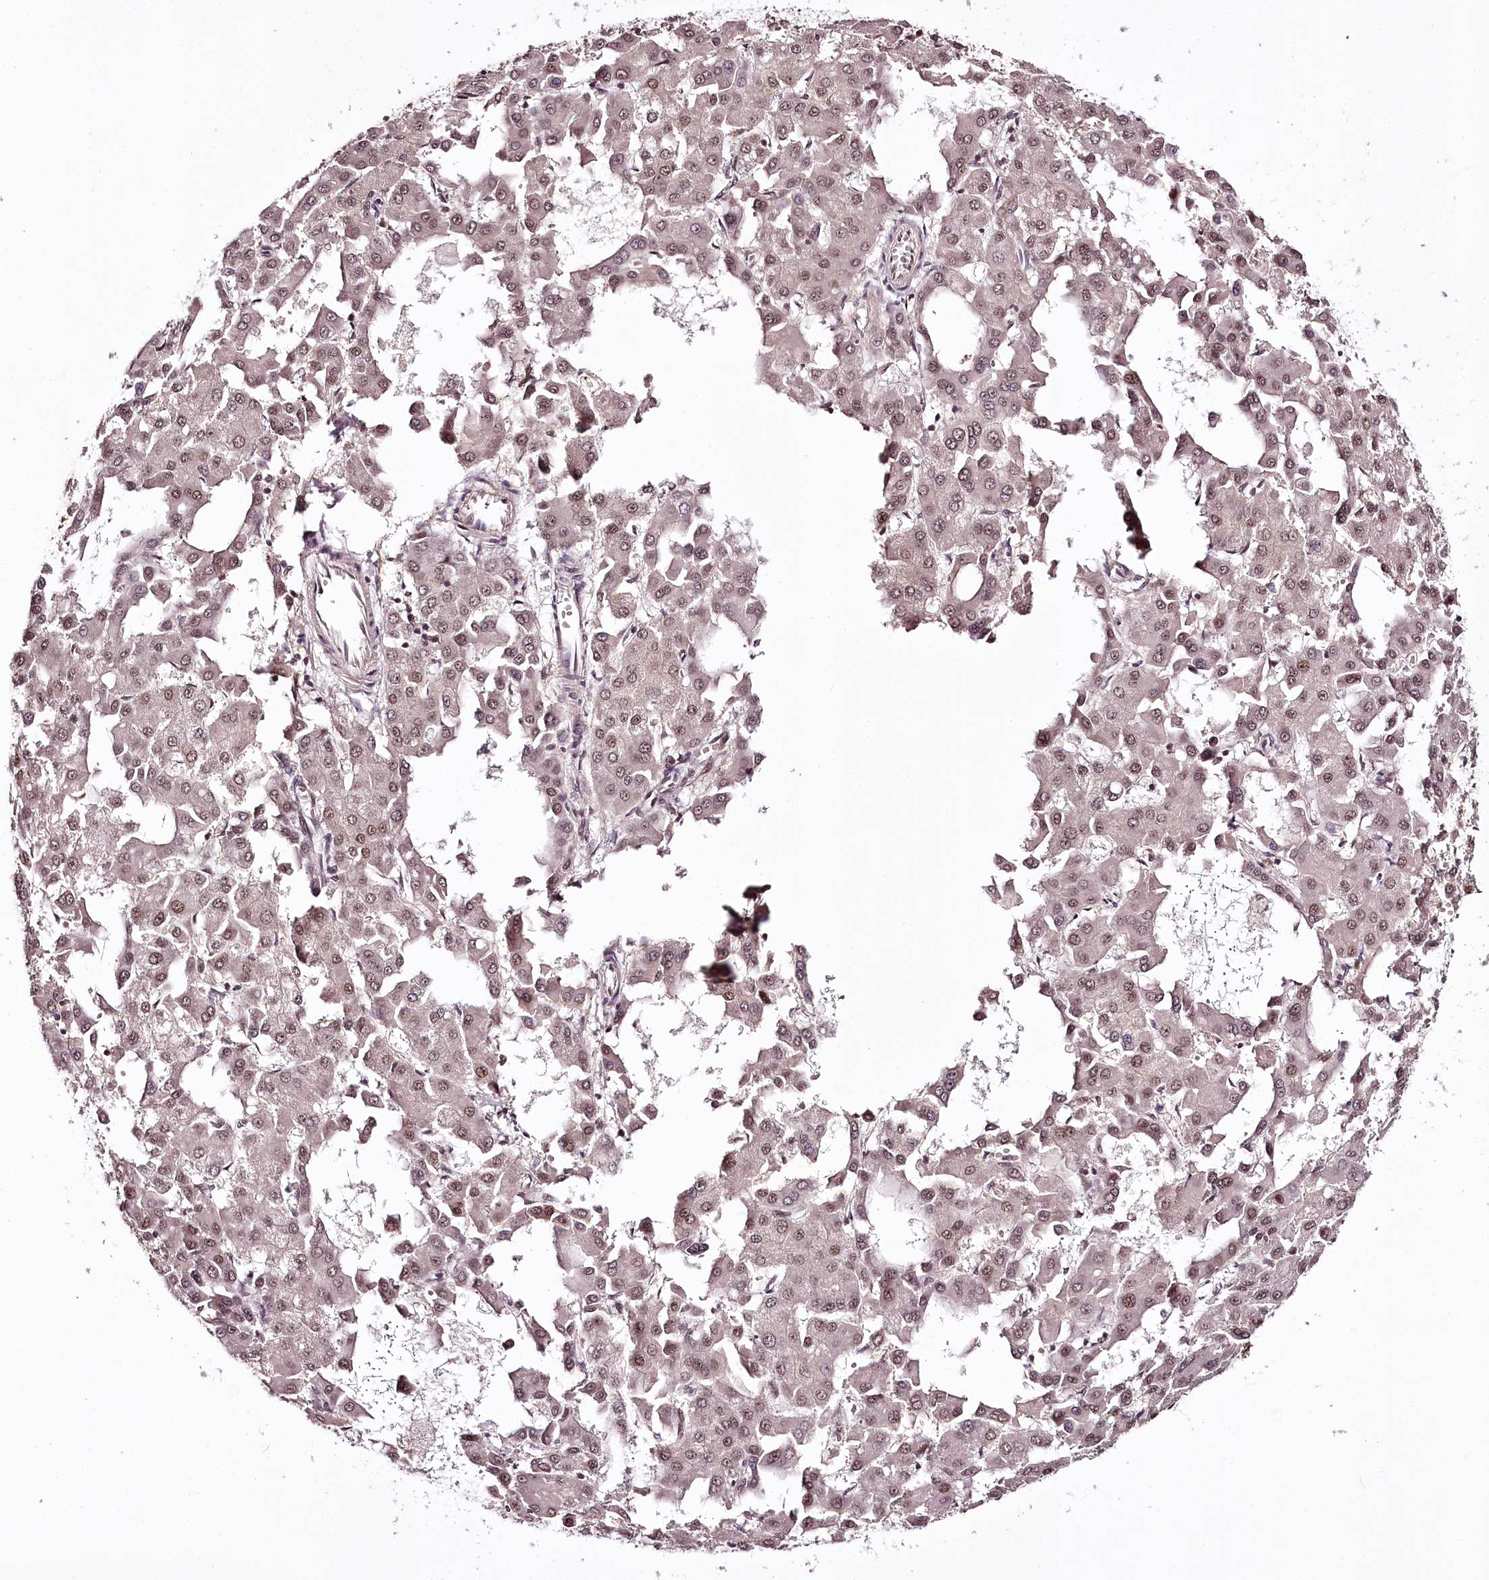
{"staining": {"intensity": "moderate", "quantity": ">75%", "location": "nuclear"}, "tissue": "liver cancer", "cell_type": "Tumor cells", "image_type": "cancer", "snomed": [{"axis": "morphology", "description": "Carcinoma, Hepatocellular, NOS"}, {"axis": "topography", "description": "Liver"}], "caption": "Human hepatocellular carcinoma (liver) stained with a brown dye displays moderate nuclear positive positivity in about >75% of tumor cells.", "gene": "TTC33", "patient": {"sex": "male", "age": 47}}